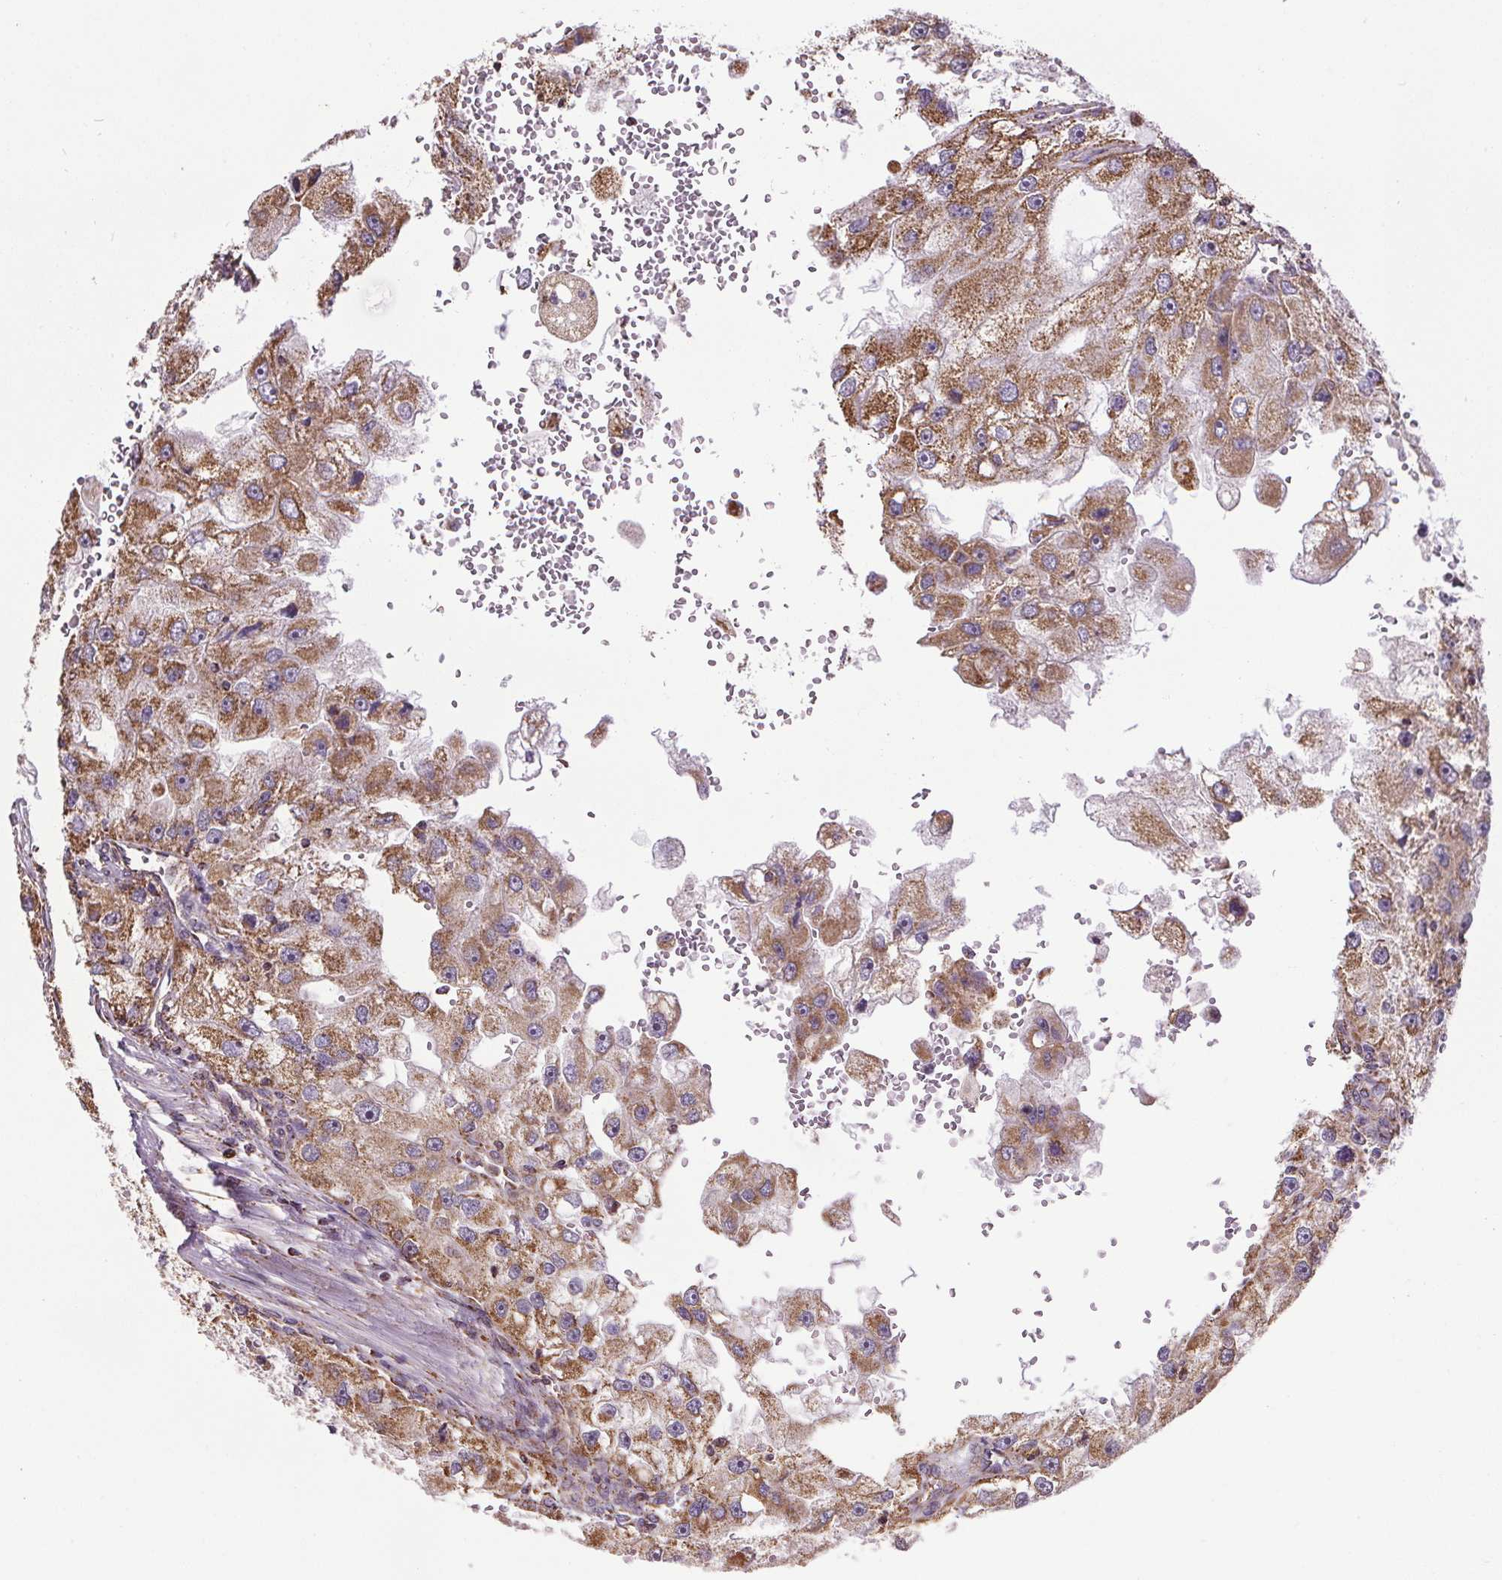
{"staining": {"intensity": "moderate", "quantity": ">75%", "location": "cytoplasmic/membranous"}, "tissue": "renal cancer", "cell_type": "Tumor cells", "image_type": "cancer", "snomed": [{"axis": "morphology", "description": "Adenocarcinoma, NOS"}, {"axis": "topography", "description": "Kidney"}], "caption": "This histopathology image demonstrates renal adenocarcinoma stained with immunohistochemistry to label a protein in brown. The cytoplasmic/membranous of tumor cells show moderate positivity for the protein. Nuclei are counter-stained blue.", "gene": "ZNF548", "patient": {"sex": "male", "age": 63}}